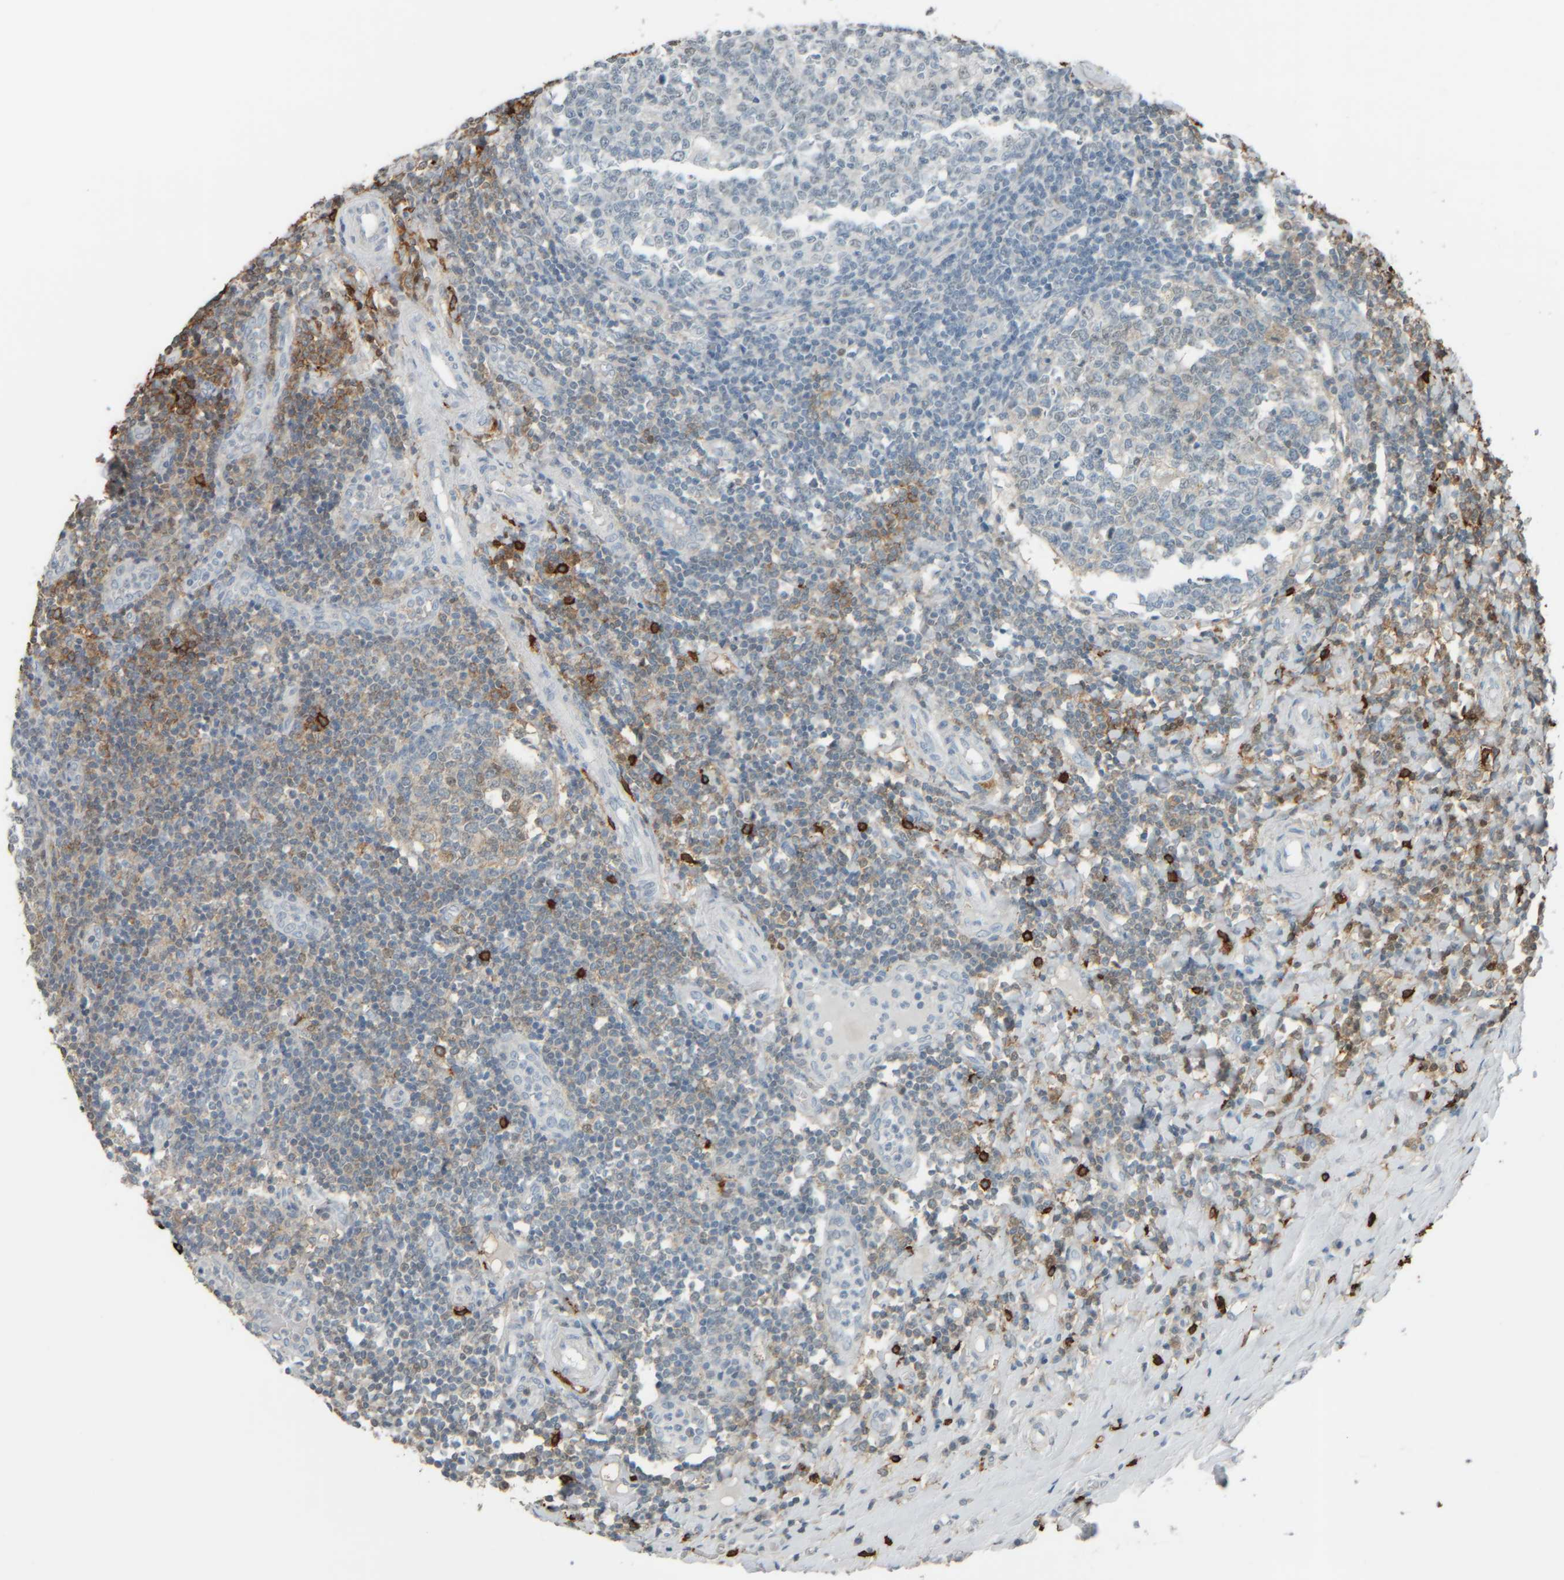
{"staining": {"intensity": "negative", "quantity": "none", "location": "none"}, "tissue": "tonsil", "cell_type": "Germinal center cells", "image_type": "normal", "snomed": [{"axis": "morphology", "description": "Normal tissue, NOS"}, {"axis": "topography", "description": "Tonsil"}], "caption": "A high-resolution histopathology image shows immunohistochemistry staining of unremarkable tonsil, which reveals no significant staining in germinal center cells. (DAB (3,3'-diaminobenzidine) IHC with hematoxylin counter stain).", "gene": "TPSAB1", "patient": {"sex": "female", "age": 19}}